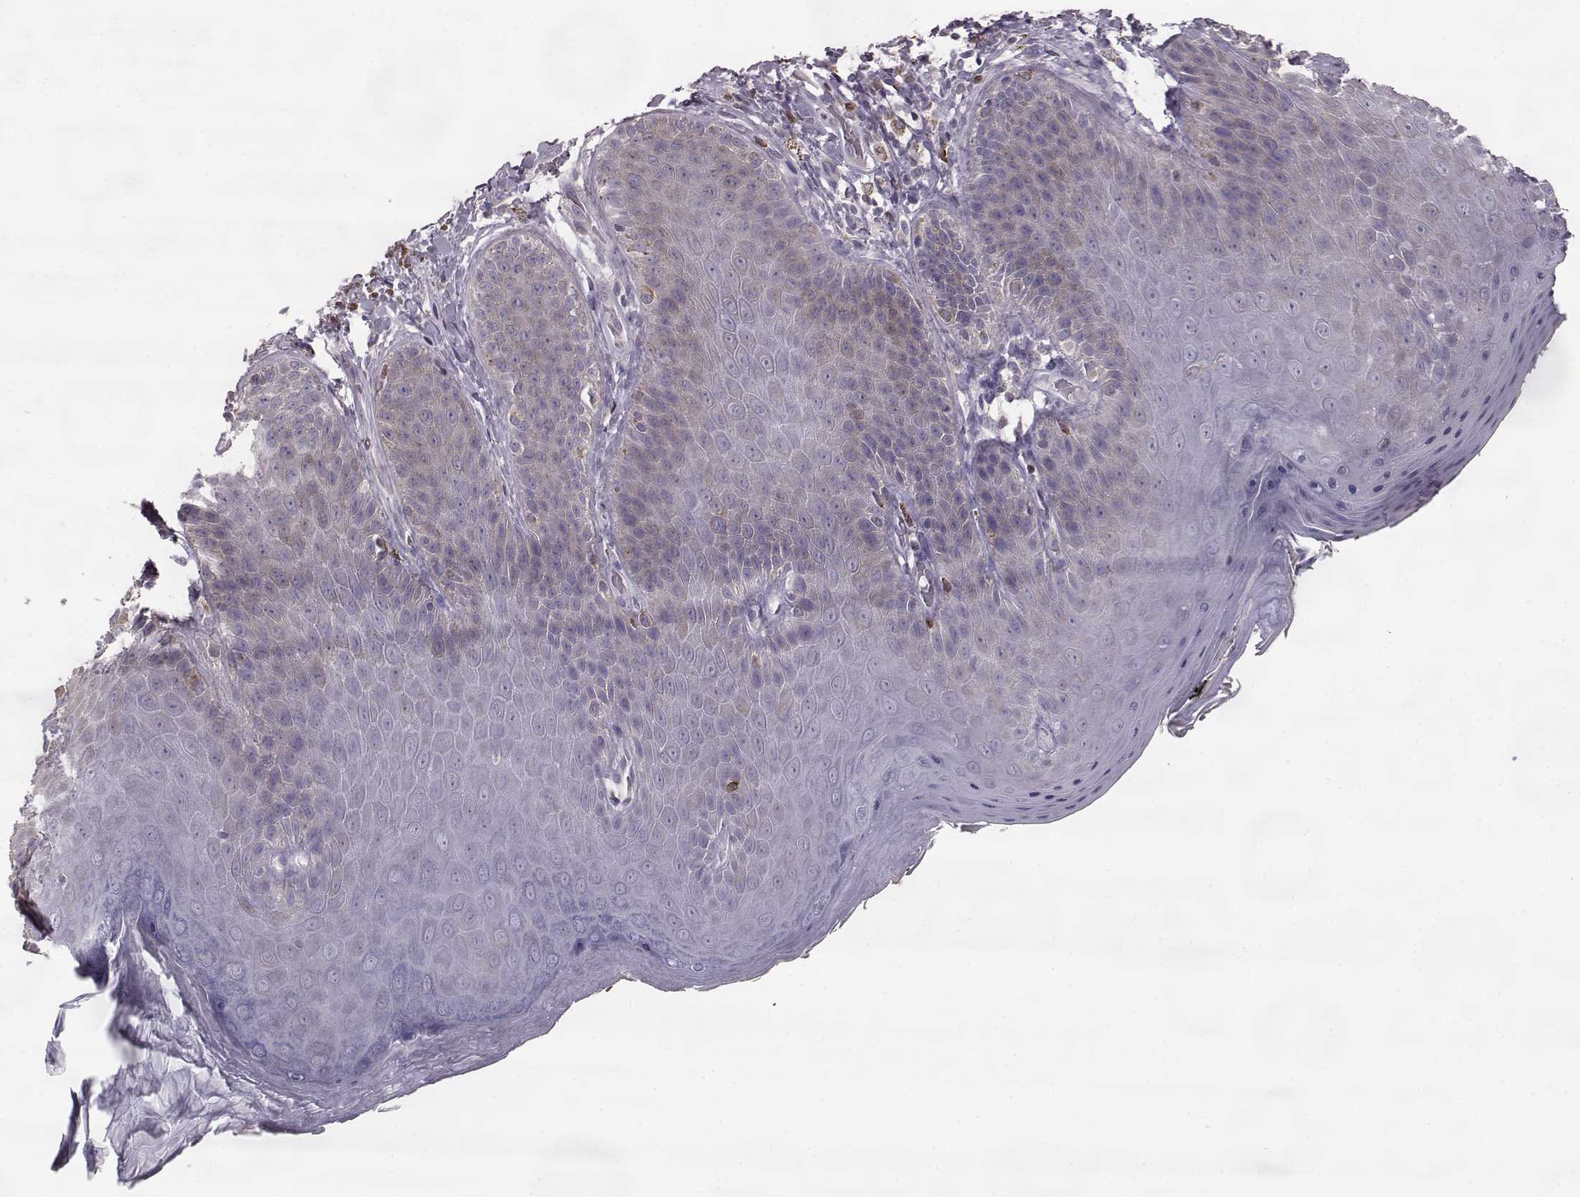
{"staining": {"intensity": "moderate", "quantity": "<25%", "location": "cytoplasmic/membranous"}, "tissue": "skin", "cell_type": "Epidermal cells", "image_type": "normal", "snomed": [{"axis": "morphology", "description": "Normal tissue, NOS"}, {"axis": "topography", "description": "Anal"}], "caption": "Immunohistochemical staining of normal skin displays <25% levels of moderate cytoplasmic/membranous protein expression in about <25% of epidermal cells. The staining was performed using DAB to visualize the protein expression in brown, while the nuclei were stained in blue with hematoxylin (Magnification: 20x).", "gene": "ELOVL5", "patient": {"sex": "male", "age": 53}}